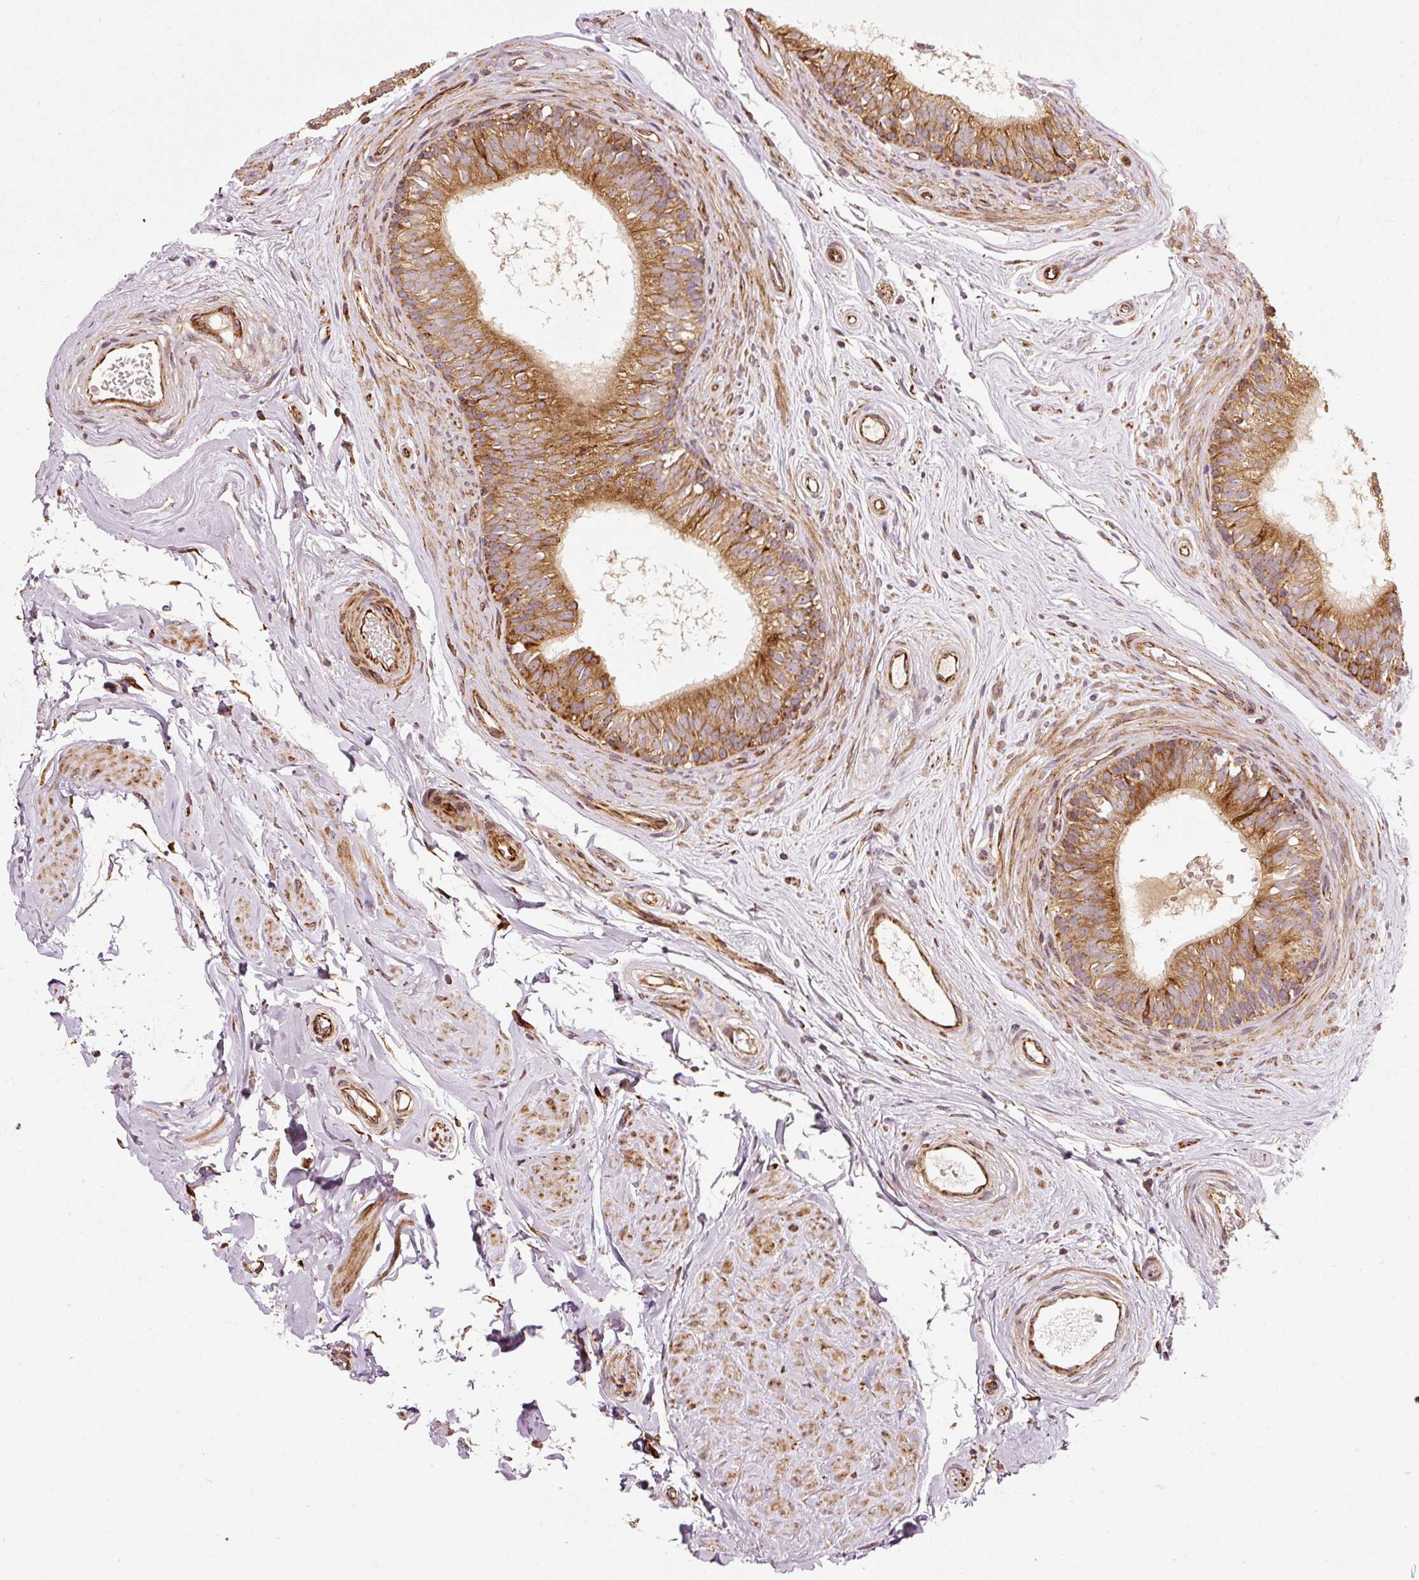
{"staining": {"intensity": "strong", "quantity": ">75%", "location": "cytoplasmic/membranous"}, "tissue": "epididymis", "cell_type": "Glandular cells", "image_type": "normal", "snomed": [{"axis": "morphology", "description": "Normal tissue, NOS"}, {"axis": "topography", "description": "Epididymis"}], "caption": "The micrograph displays staining of benign epididymis, revealing strong cytoplasmic/membranous protein positivity (brown color) within glandular cells.", "gene": "ISCU", "patient": {"sex": "male", "age": 45}}